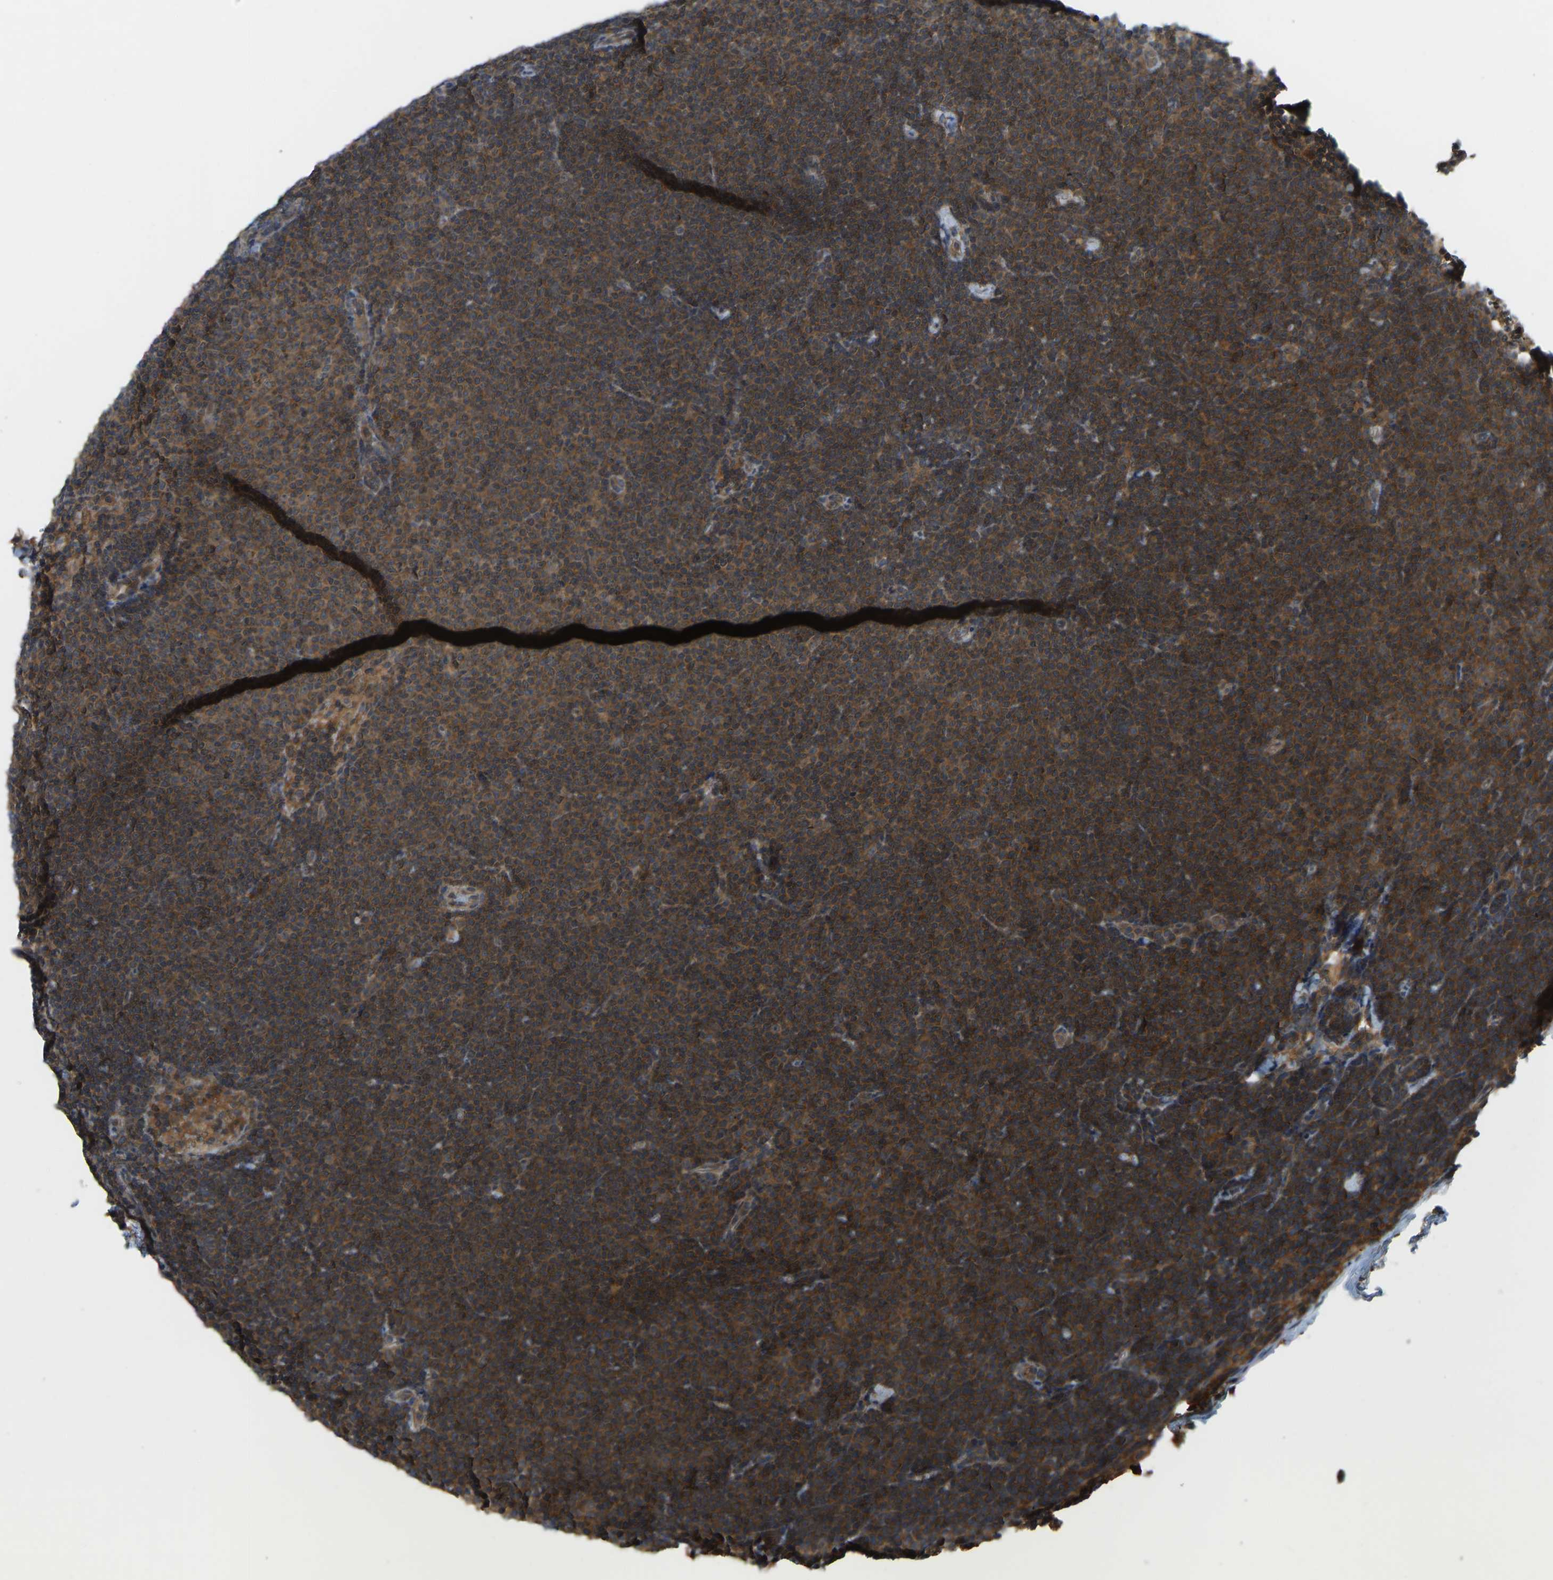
{"staining": {"intensity": "strong", "quantity": ">75%", "location": "cytoplasmic/membranous"}, "tissue": "lymphoma", "cell_type": "Tumor cells", "image_type": "cancer", "snomed": [{"axis": "morphology", "description": "Malignant lymphoma, non-Hodgkin's type, Low grade"}, {"axis": "topography", "description": "Lymph node"}], "caption": "Immunohistochemistry (IHC) histopathology image of neoplastic tissue: human low-grade malignant lymphoma, non-Hodgkin's type stained using immunohistochemistry (IHC) reveals high levels of strong protein expression localized specifically in the cytoplasmic/membranous of tumor cells, appearing as a cytoplasmic/membranous brown color.", "gene": "ZNF71", "patient": {"sex": "female", "age": 53}}